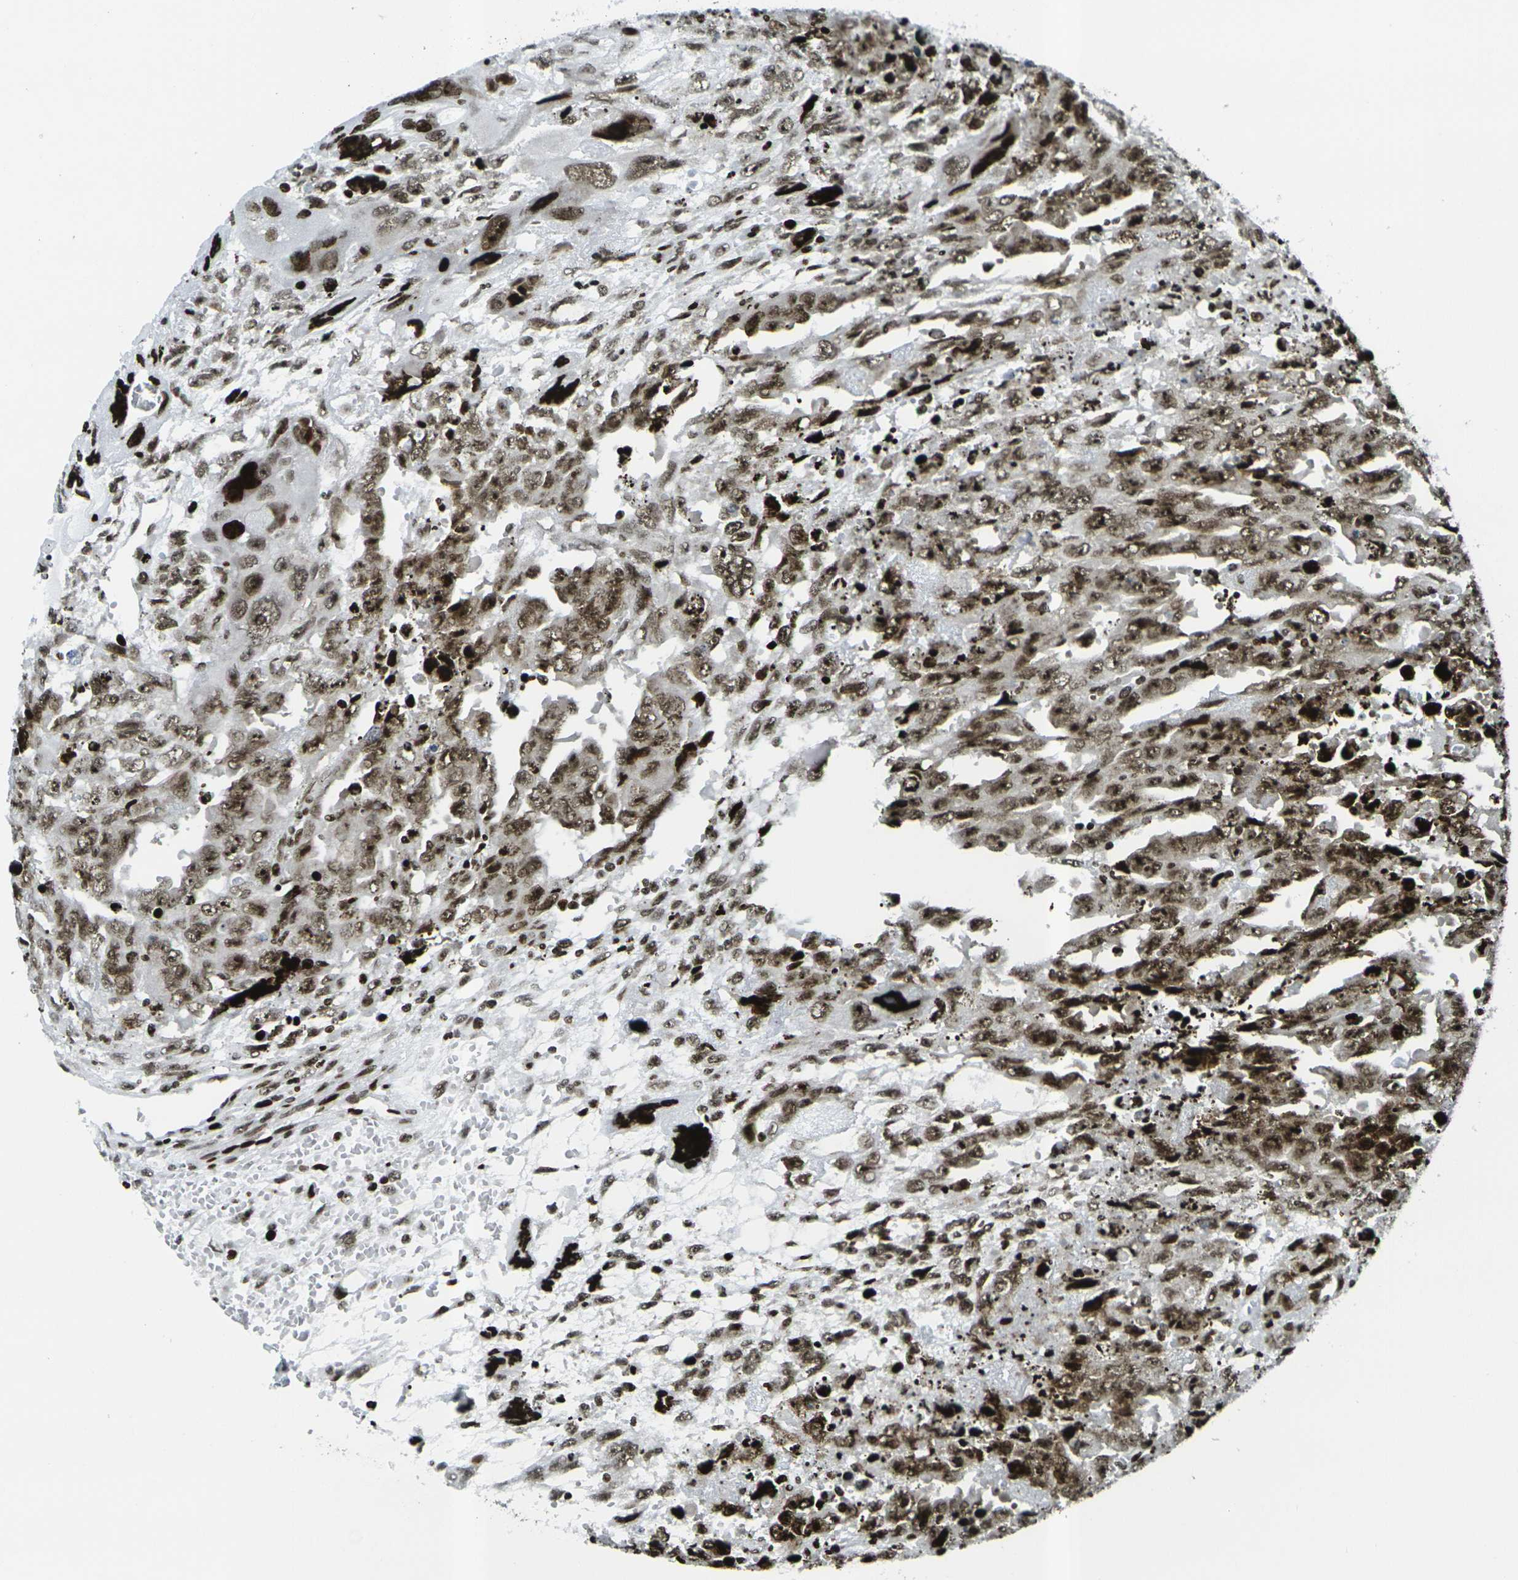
{"staining": {"intensity": "moderate", "quantity": ">75%", "location": "nuclear"}, "tissue": "testis cancer", "cell_type": "Tumor cells", "image_type": "cancer", "snomed": [{"axis": "morphology", "description": "Carcinoma, Embryonal, NOS"}, {"axis": "topography", "description": "Testis"}], "caption": "This image demonstrates embryonal carcinoma (testis) stained with immunohistochemistry to label a protein in brown. The nuclear of tumor cells show moderate positivity for the protein. Nuclei are counter-stained blue.", "gene": "H3-3A", "patient": {"sex": "male", "age": 28}}